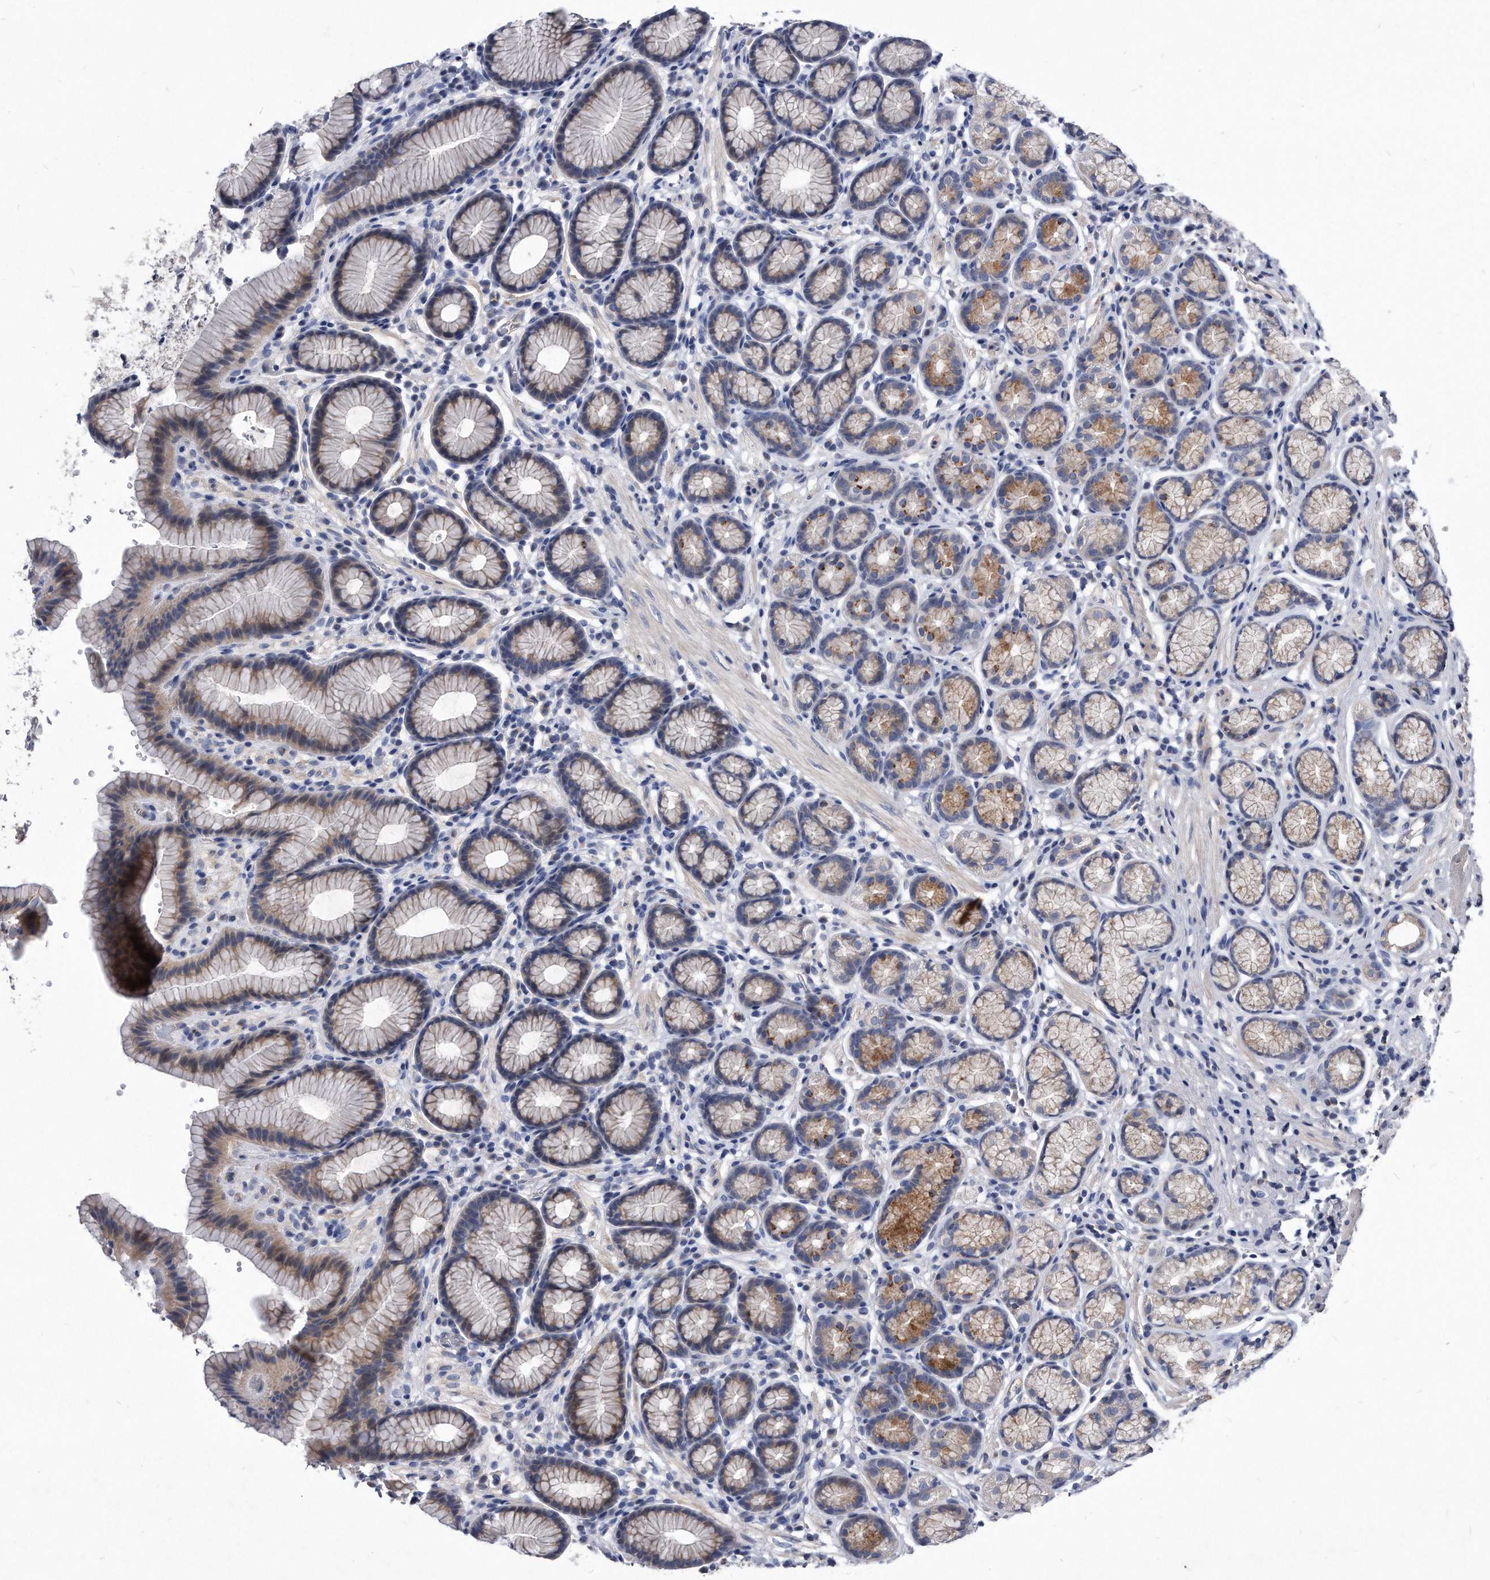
{"staining": {"intensity": "moderate", "quantity": "25%-75%", "location": "cytoplasmic/membranous"}, "tissue": "stomach", "cell_type": "Glandular cells", "image_type": "normal", "snomed": [{"axis": "morphology", "description": "Normal tissue, NOS"}, {"axis": "topography", "description": "Stomach"}], "caption": "Normal stomach displays moderate cytoplasmic/membranous positivity in approximately 25%-75% of glandular cells, visualized by immunohistochemistry.", "gene": "MGAT4A", "patient": {"sex": "male", "age": 42}}